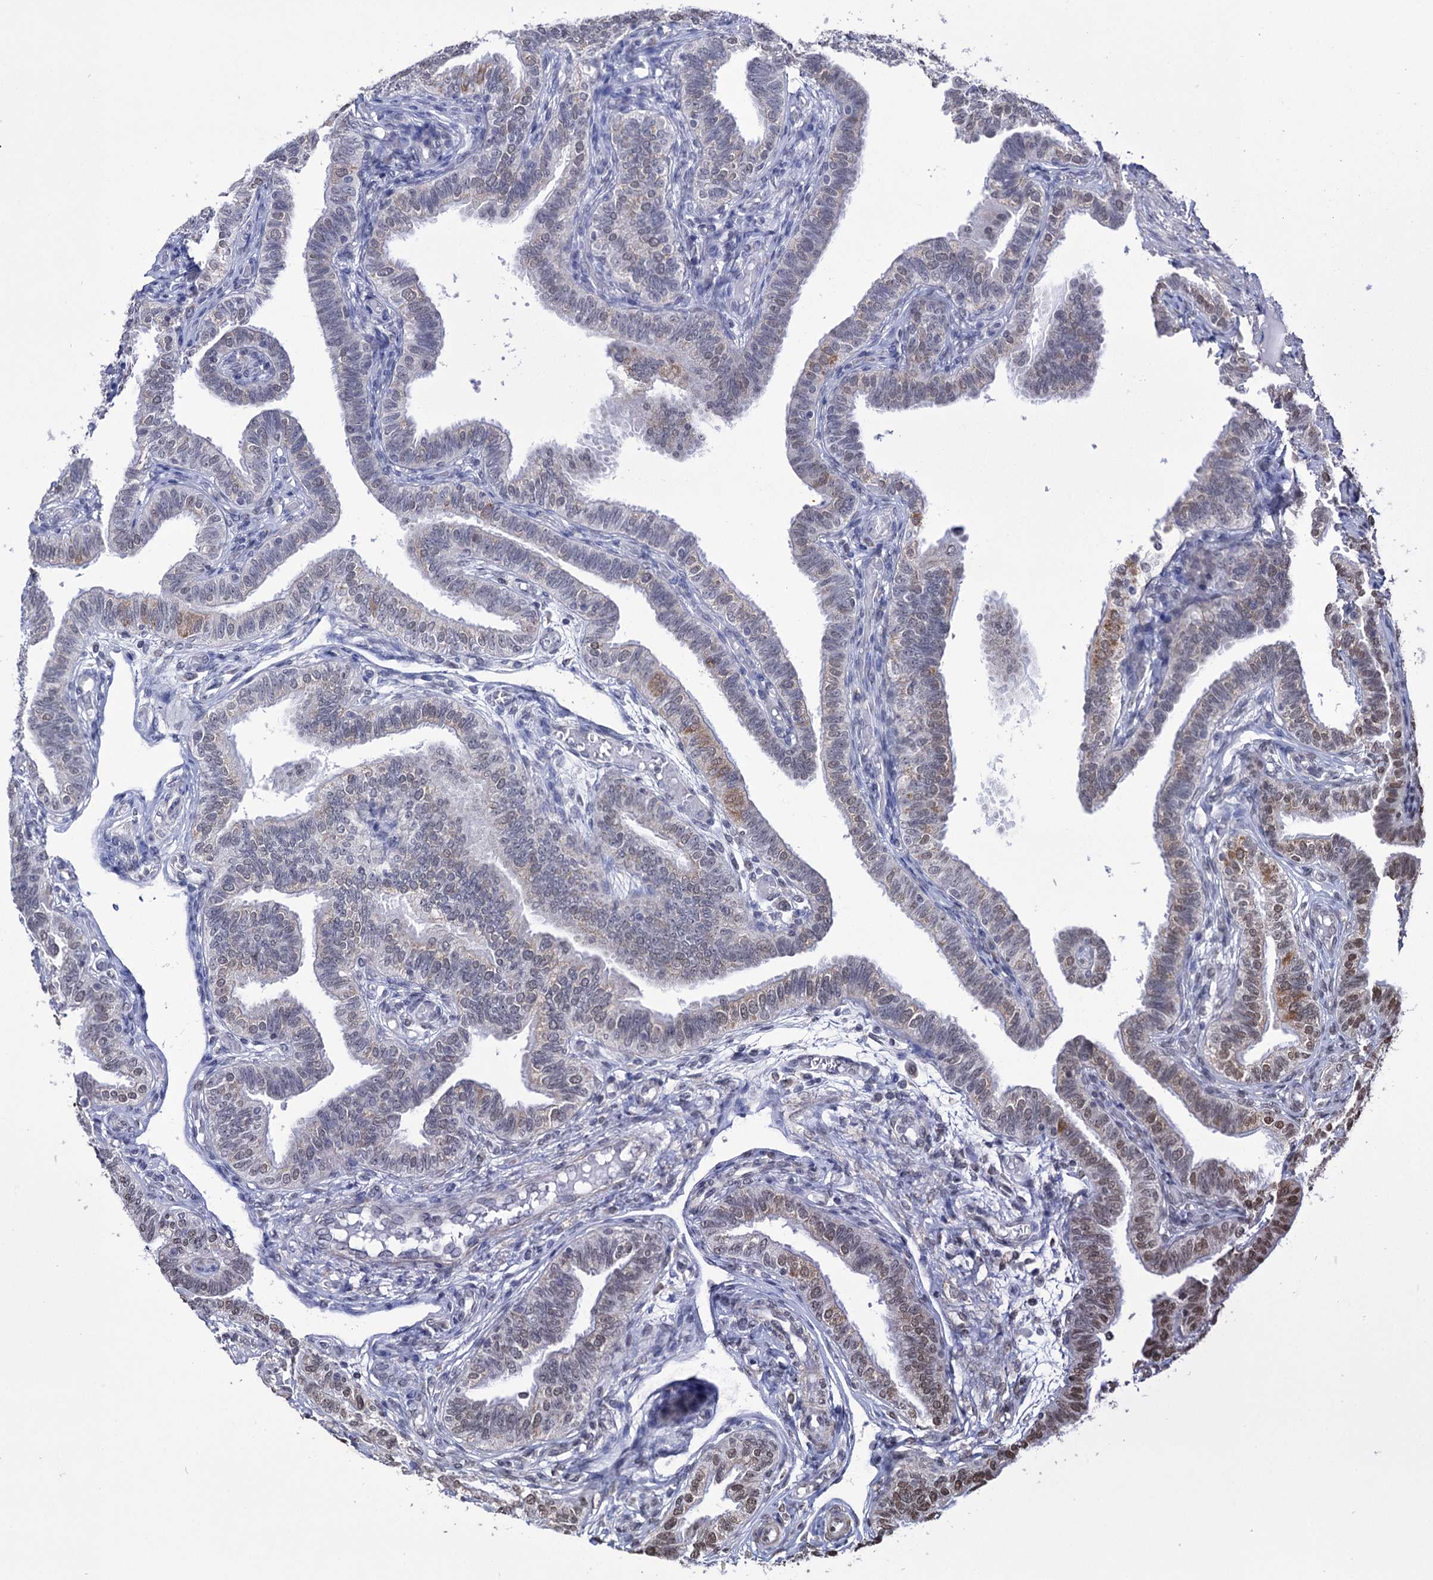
{"staining": {"intensity": "moderate", "quantity": "<25%", "location": "cytoplasmic/membranous,nuclear"}, "tissue": "fallopian tube", "cell_type": "Glandular cells", "image_type": "normal", "snomed": [{"axis": "morphology", "description": "Normal tissue, NOS"}, {"axis": "topography", "description": "Fallopian tube"}], "caption": "Protein staining of normal fallopian tube shows moderate cytoplasmic/membranous,nuclear staining in about <25% of glandular cells. The protein of interest is stained brown, and the nuclei are stained in blue (DAB IHC with brightfield microscopy, high magnification).", "gene": "ABHD10", "patient": {"sex": "female", "age": 39}}